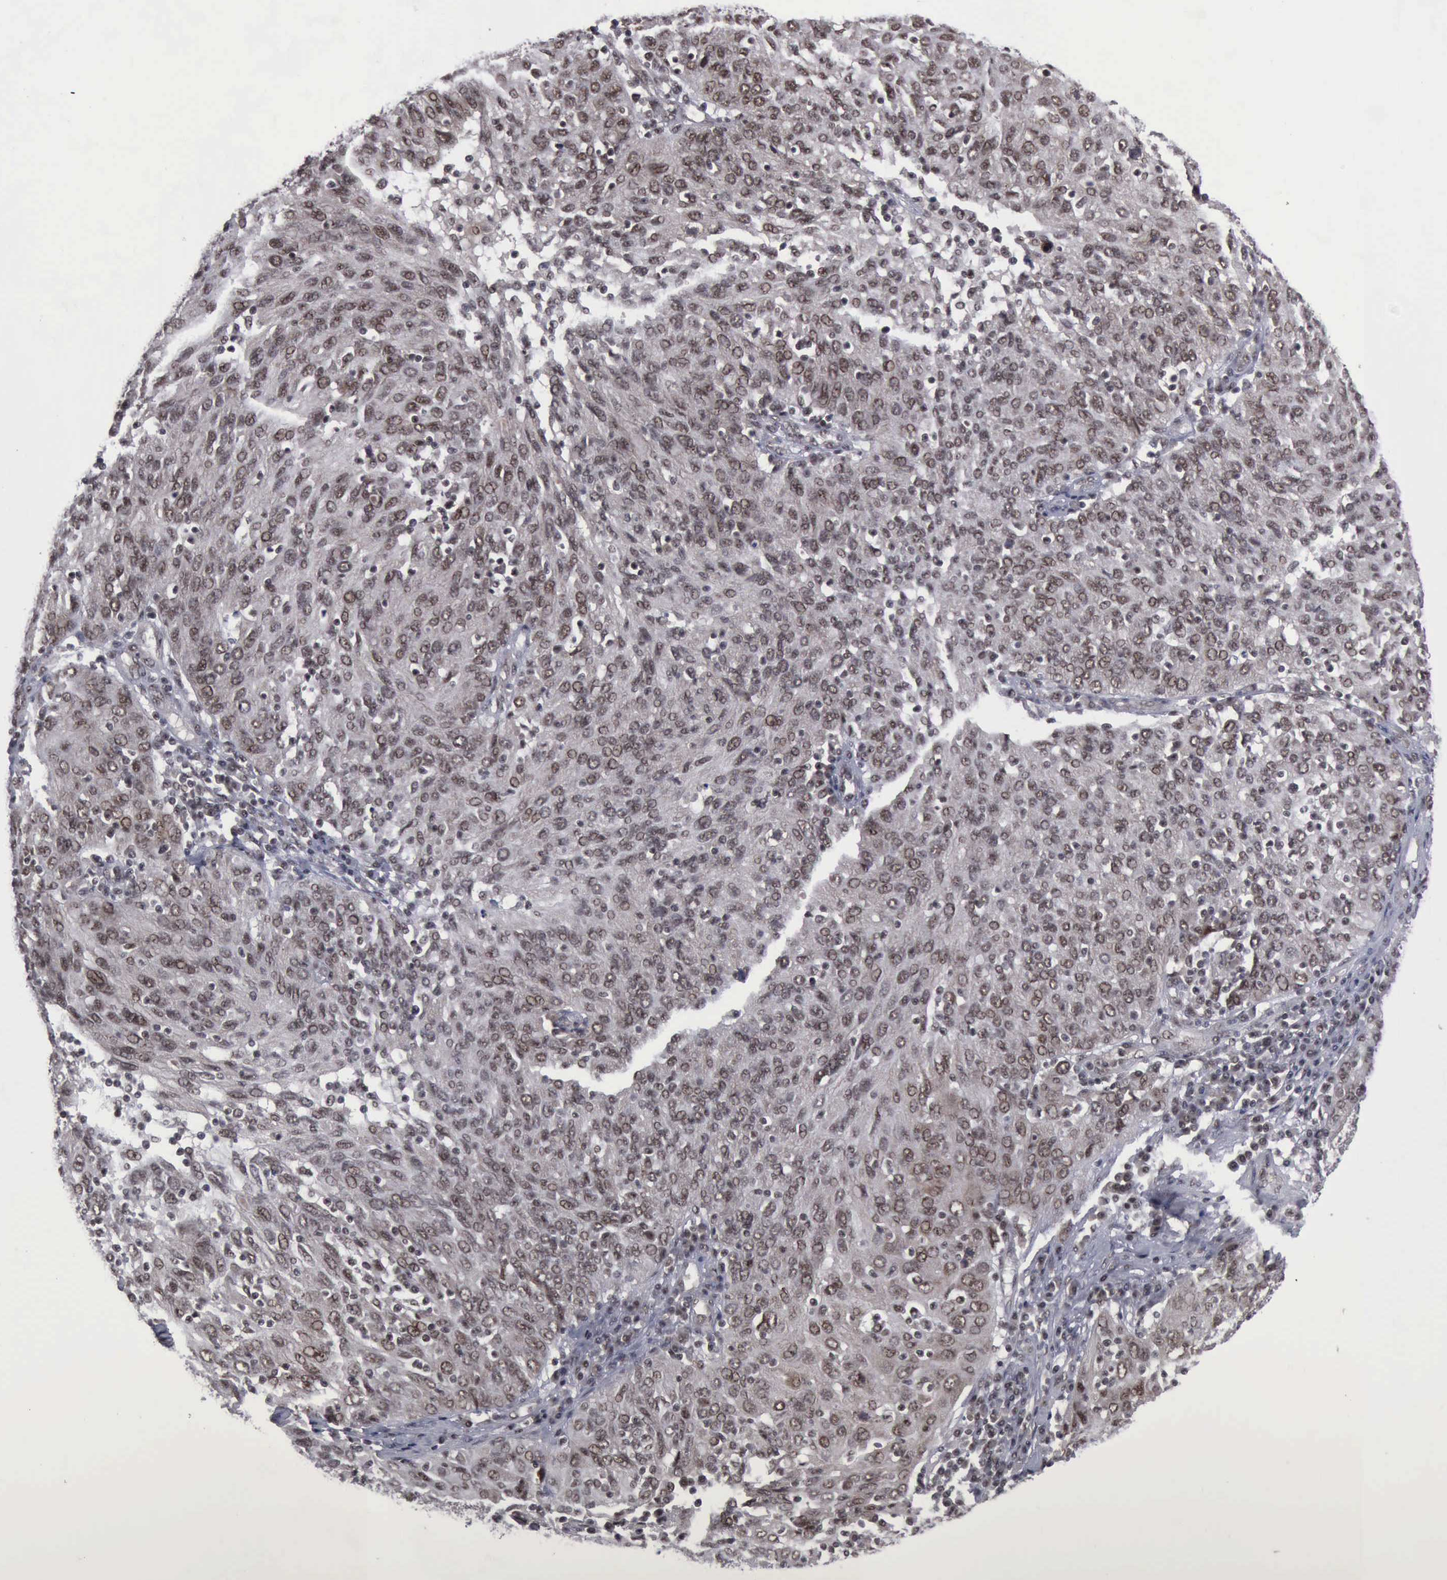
{"staining": {"intensity": "moderate", "quantity": ">75%", "location": "cytoplasmic/membranous,nuclear"}, "tissue": "ovarian cancer", "cell_type": "Tumor cells", "image_type": "cancer", "snomed": [{"axis": "morphology", "description": "Carcinoma, endometroid"}, {"axis": "topography", "description": "Ovary"}], "caption": "Ovarian endometroid carcinoma stained for a protein (brown) exhibits moderate cytoplasmic/membranous and nuclear positive staining in about >75% of tumor cells.", "gene": "ATM", "patient": {"sex": "female", "age": 50}}